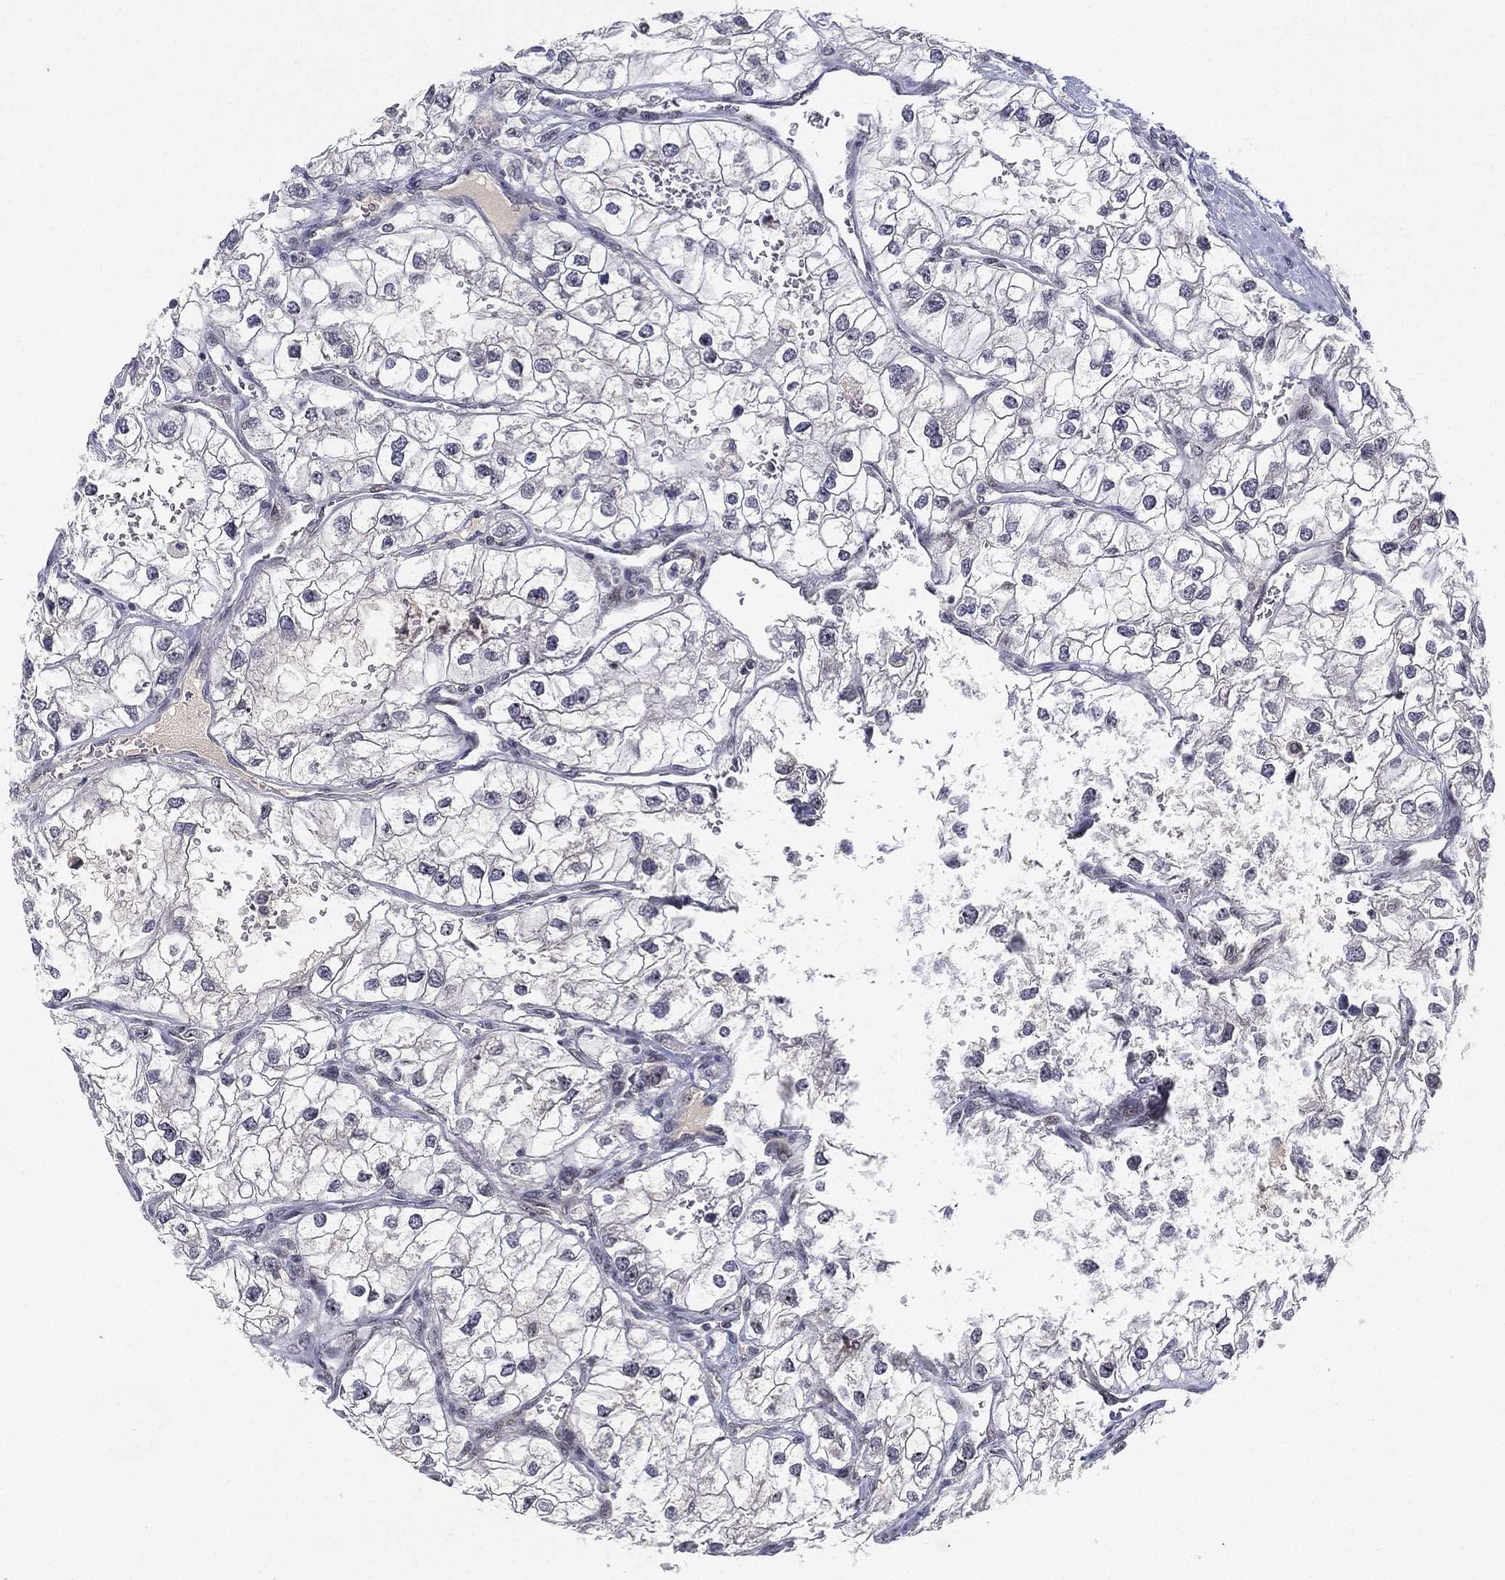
{"staining": {"intensity": "negative", "quantity": "none", "location": "none"}, "tissue": "renal cancer", "cell_type": "Tumor cells", "image_type": "cancer", "snomed": [{"axis": "morphology", "description": "Adenocarcinoma, NOS"}, {"axis": "topography", "description": "Kidney"}], "caption": "This is an immunohistochemistry micrograph of renal cancer (adenocarcinoma). There is no positivity in tumor cells.", "gene": "MS4A8", "patient": {"sex": "male", "age": 59}}